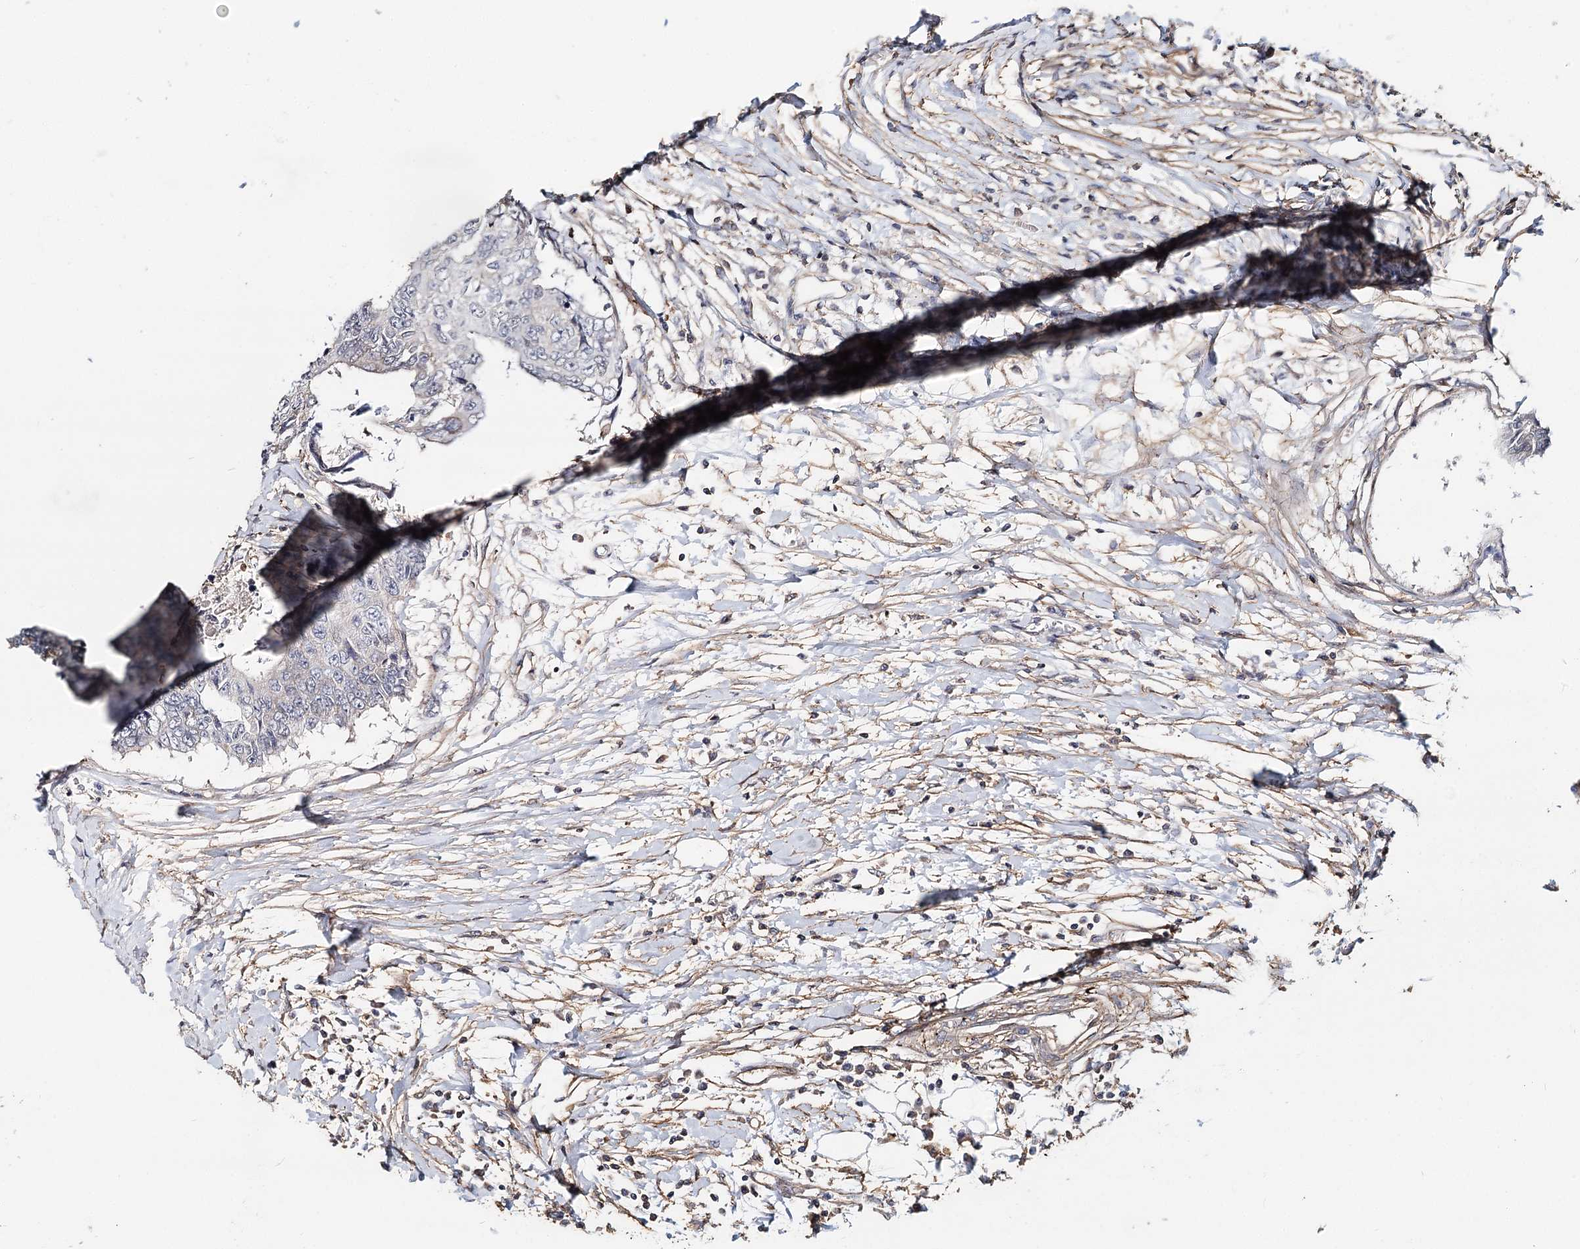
{"staining": {"intensity": "negative", "quantity": "none", "location": "none"}, "tissue": "colorectal cancer", "cell_type": "Tumor cells", "image_type": "cancer", "snomed": [{"axis": "morphology", "description": "Adenocarcinoma, NOS"}, {"axis": "topography", "description": "Rectum"}], "caption": "Immunohistochemistry (IHC) of human colorectal adenocarcinoma shows no positivity in tumor cells. The staining was performed using DAB (3,3'-diaminobenzidine) to visualize the protein expression in brown, while the nuclei were stained in blue with hematoxylin (Magnification: 20x).", "gene": "TMEM218", "patient": {"sex": "male", "age": 84}}